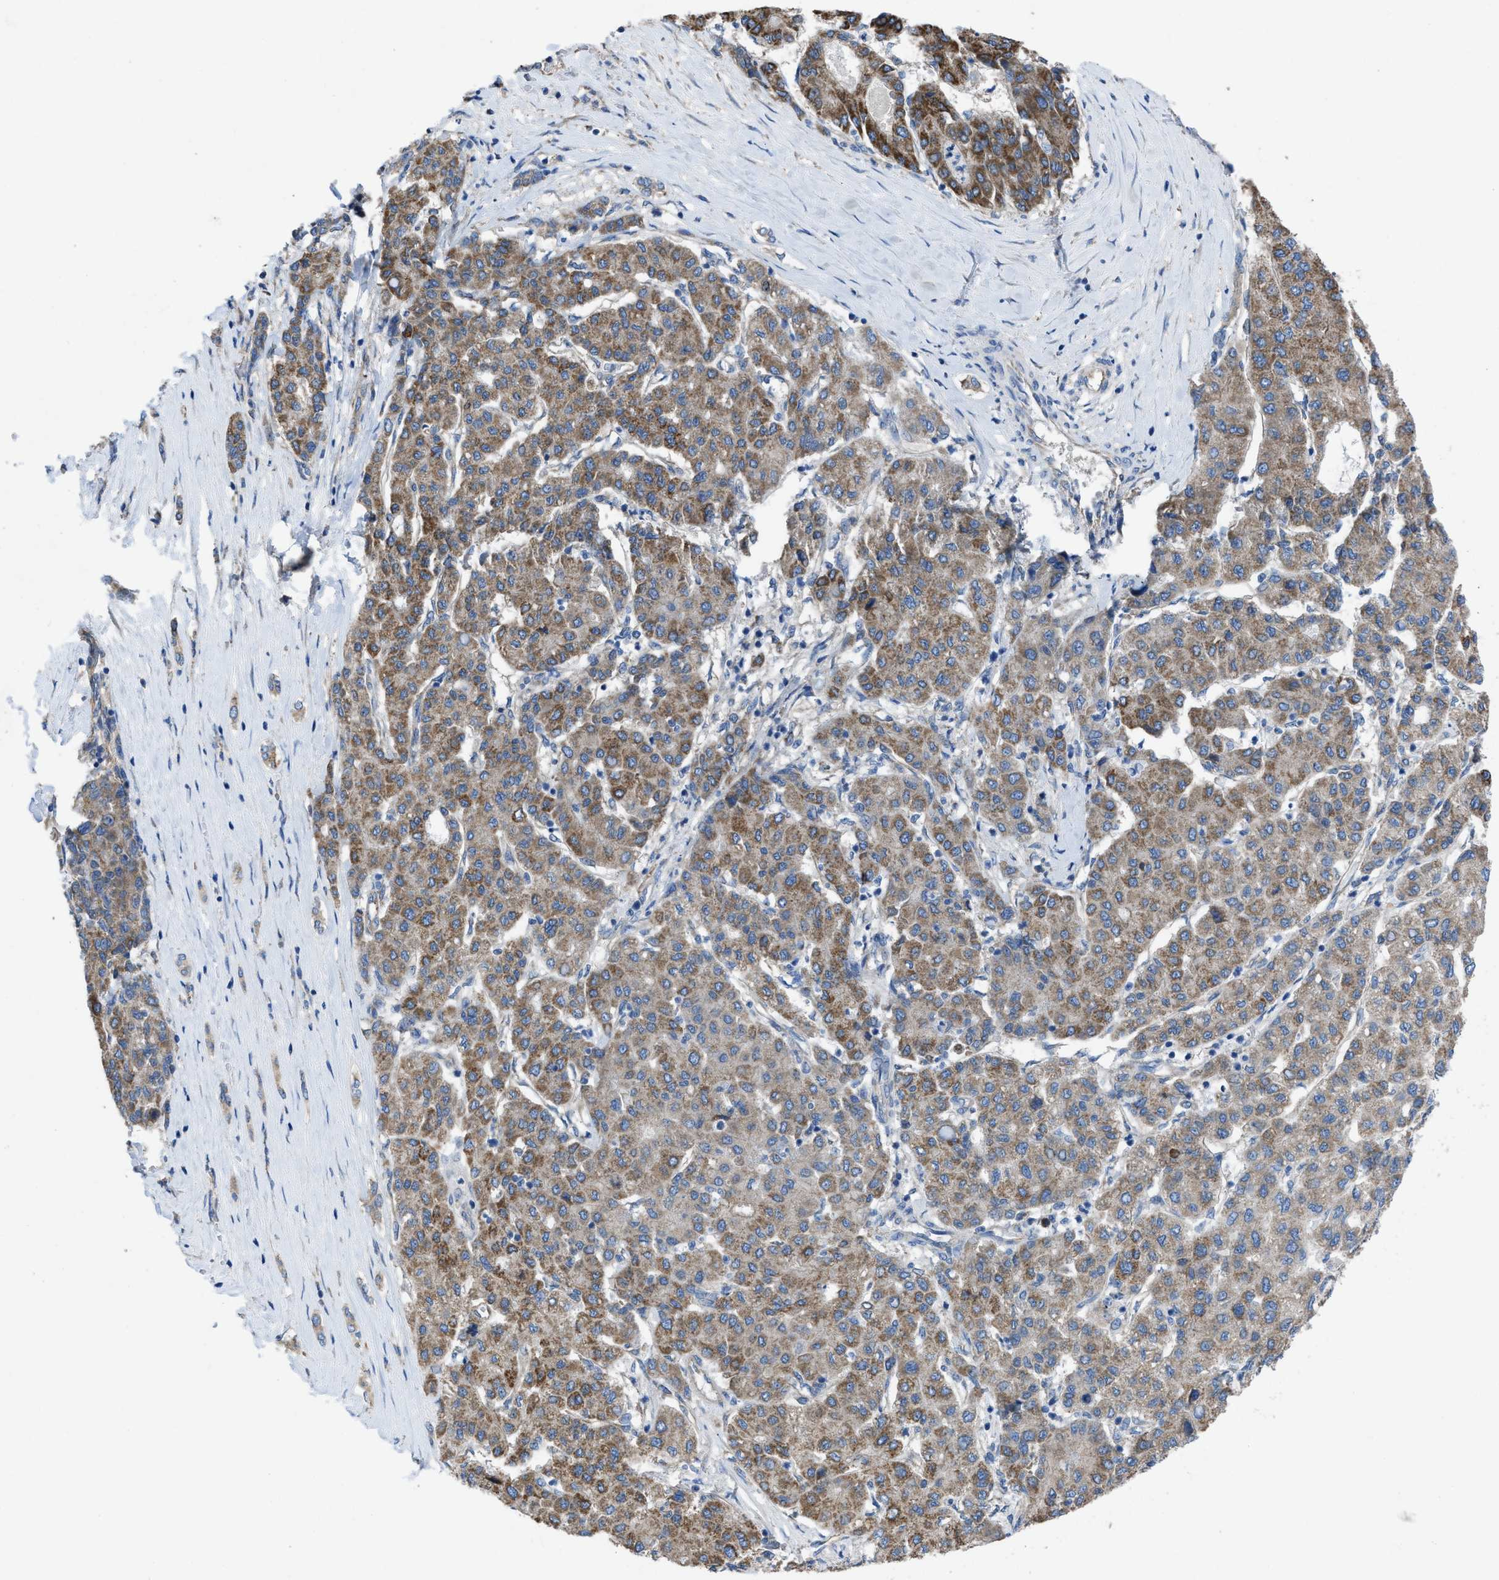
{"staining": {"intensity": "moderate", "quantity": ">75%", "location": "cytoplasmic/membranous"}, "tissue": "liver cancer", "cell_type": "Tumor cells", "image_type": "cancer", "snomed": [{"axis": "morphology", "description": "Carcinoma, Hepatocellular, NOS"}, {"axis": "topography", "description": "Liver"}], "caption": "This histopathology image reveals IHC staining of human liver cancer (hepatocellular carcinoma), with medium moderate cytoplasmic/membranous staining in approximately >75% of tumor cells.", "gene": "DOLPP1", "patient": {"sex": "male", "age": 65}}